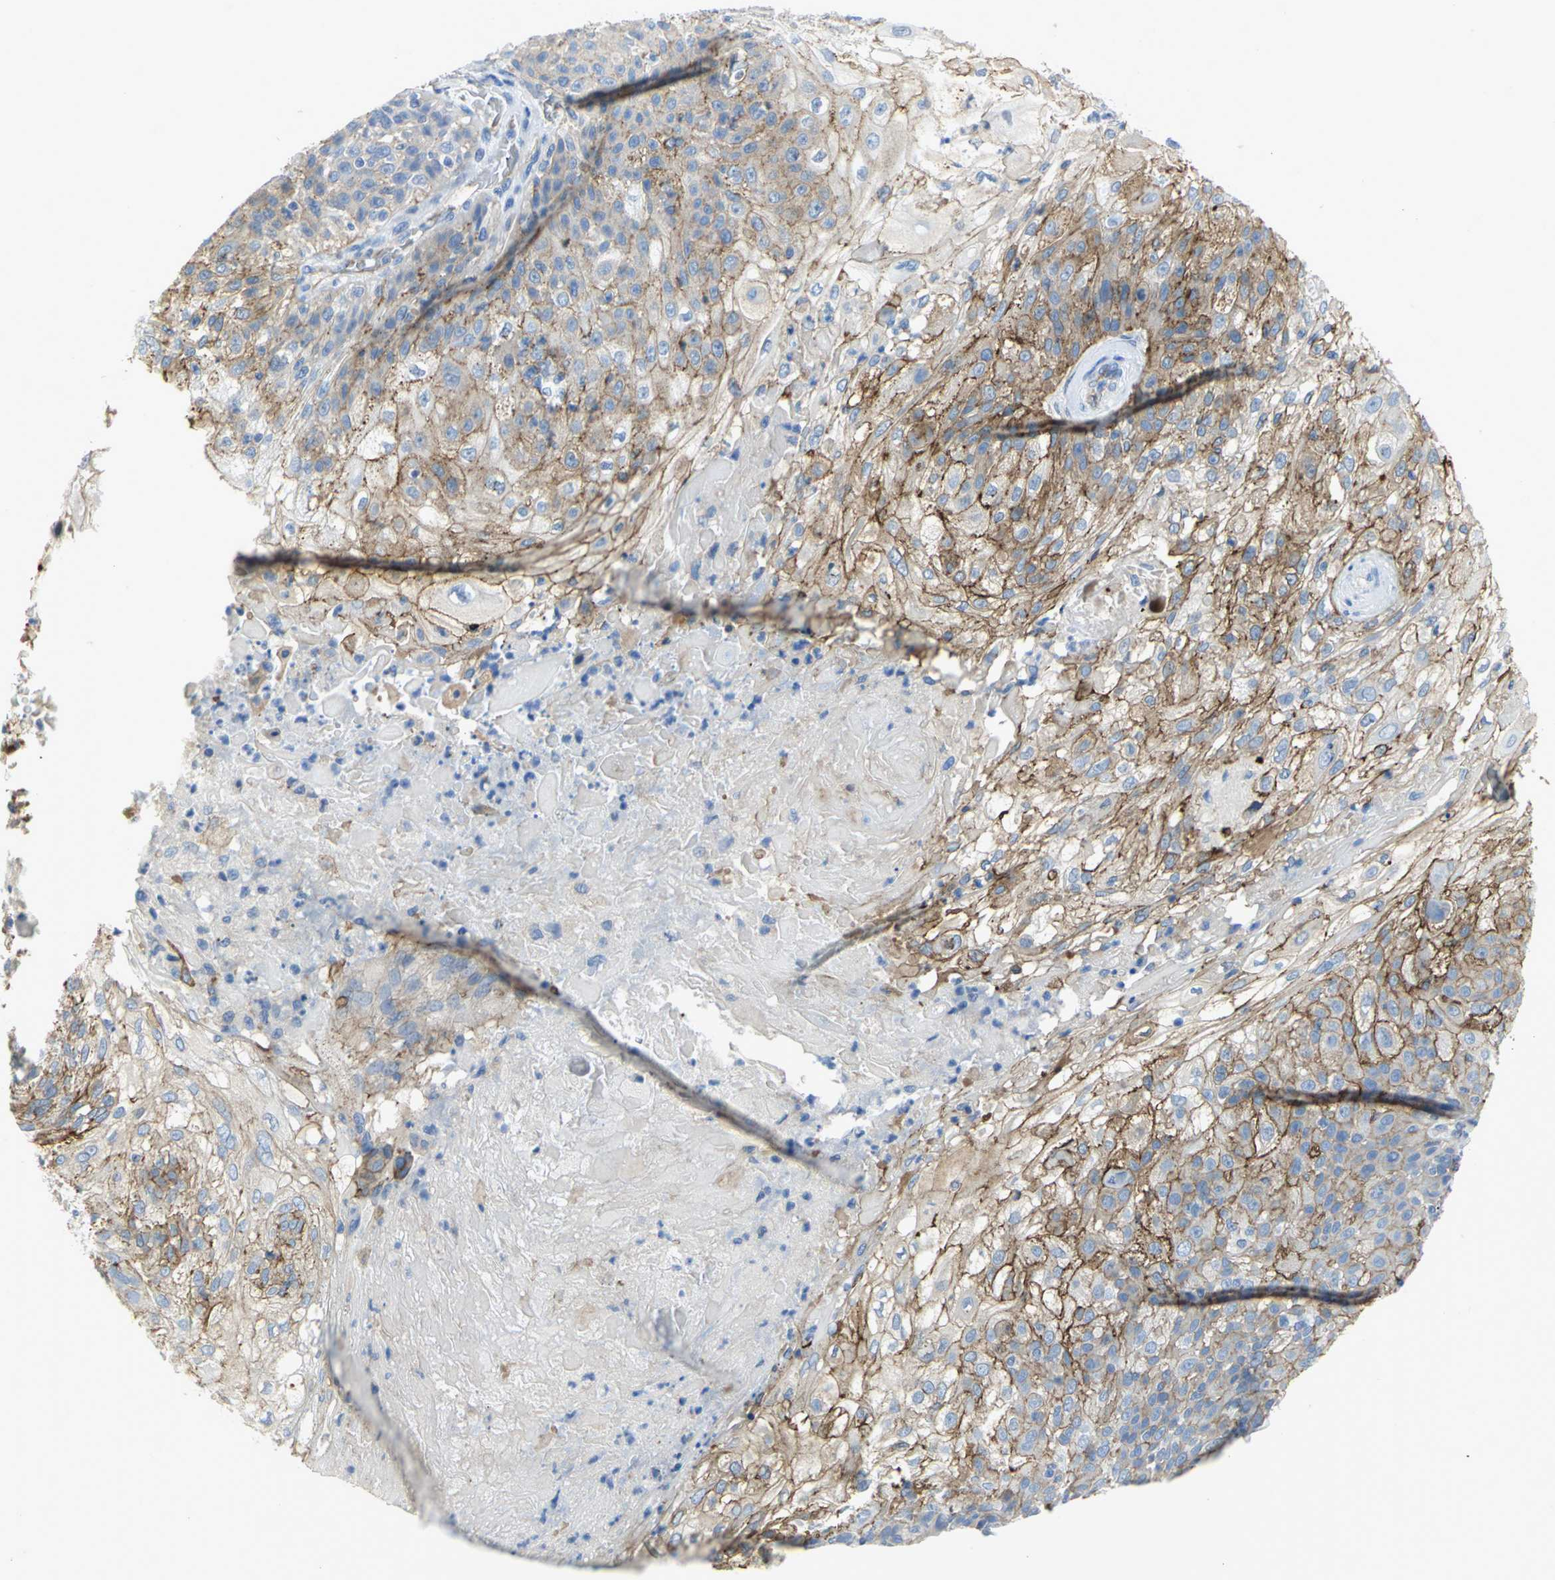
{"staining": {"intensity": "moderate", "quantity": "25%-75%", "location": "cytoplasmic/membranous"}, "tissue": "skin cancer", "cell_type": "Tumor cells", "image_type": "cancer", "snomed": [{"axis": "morphology", "description": "Normal tissue, NOS"}, {"axis": "morphology", "description": "Squamous cell carcinoma, NOS"}, {"axis": "topography", "description": "Skin"}], "caption": "Brown immunohistochemical staining in skin cancer (squamous cell carcinoma) reveals moderate cytoplasmic/membranous expression in approximately 25%-75% of tumor cells. (Brightfield microscopy of DAB IHC at high magnification).", "gene": "FLNB", "patient": {"sex": "female", "age": 83}}